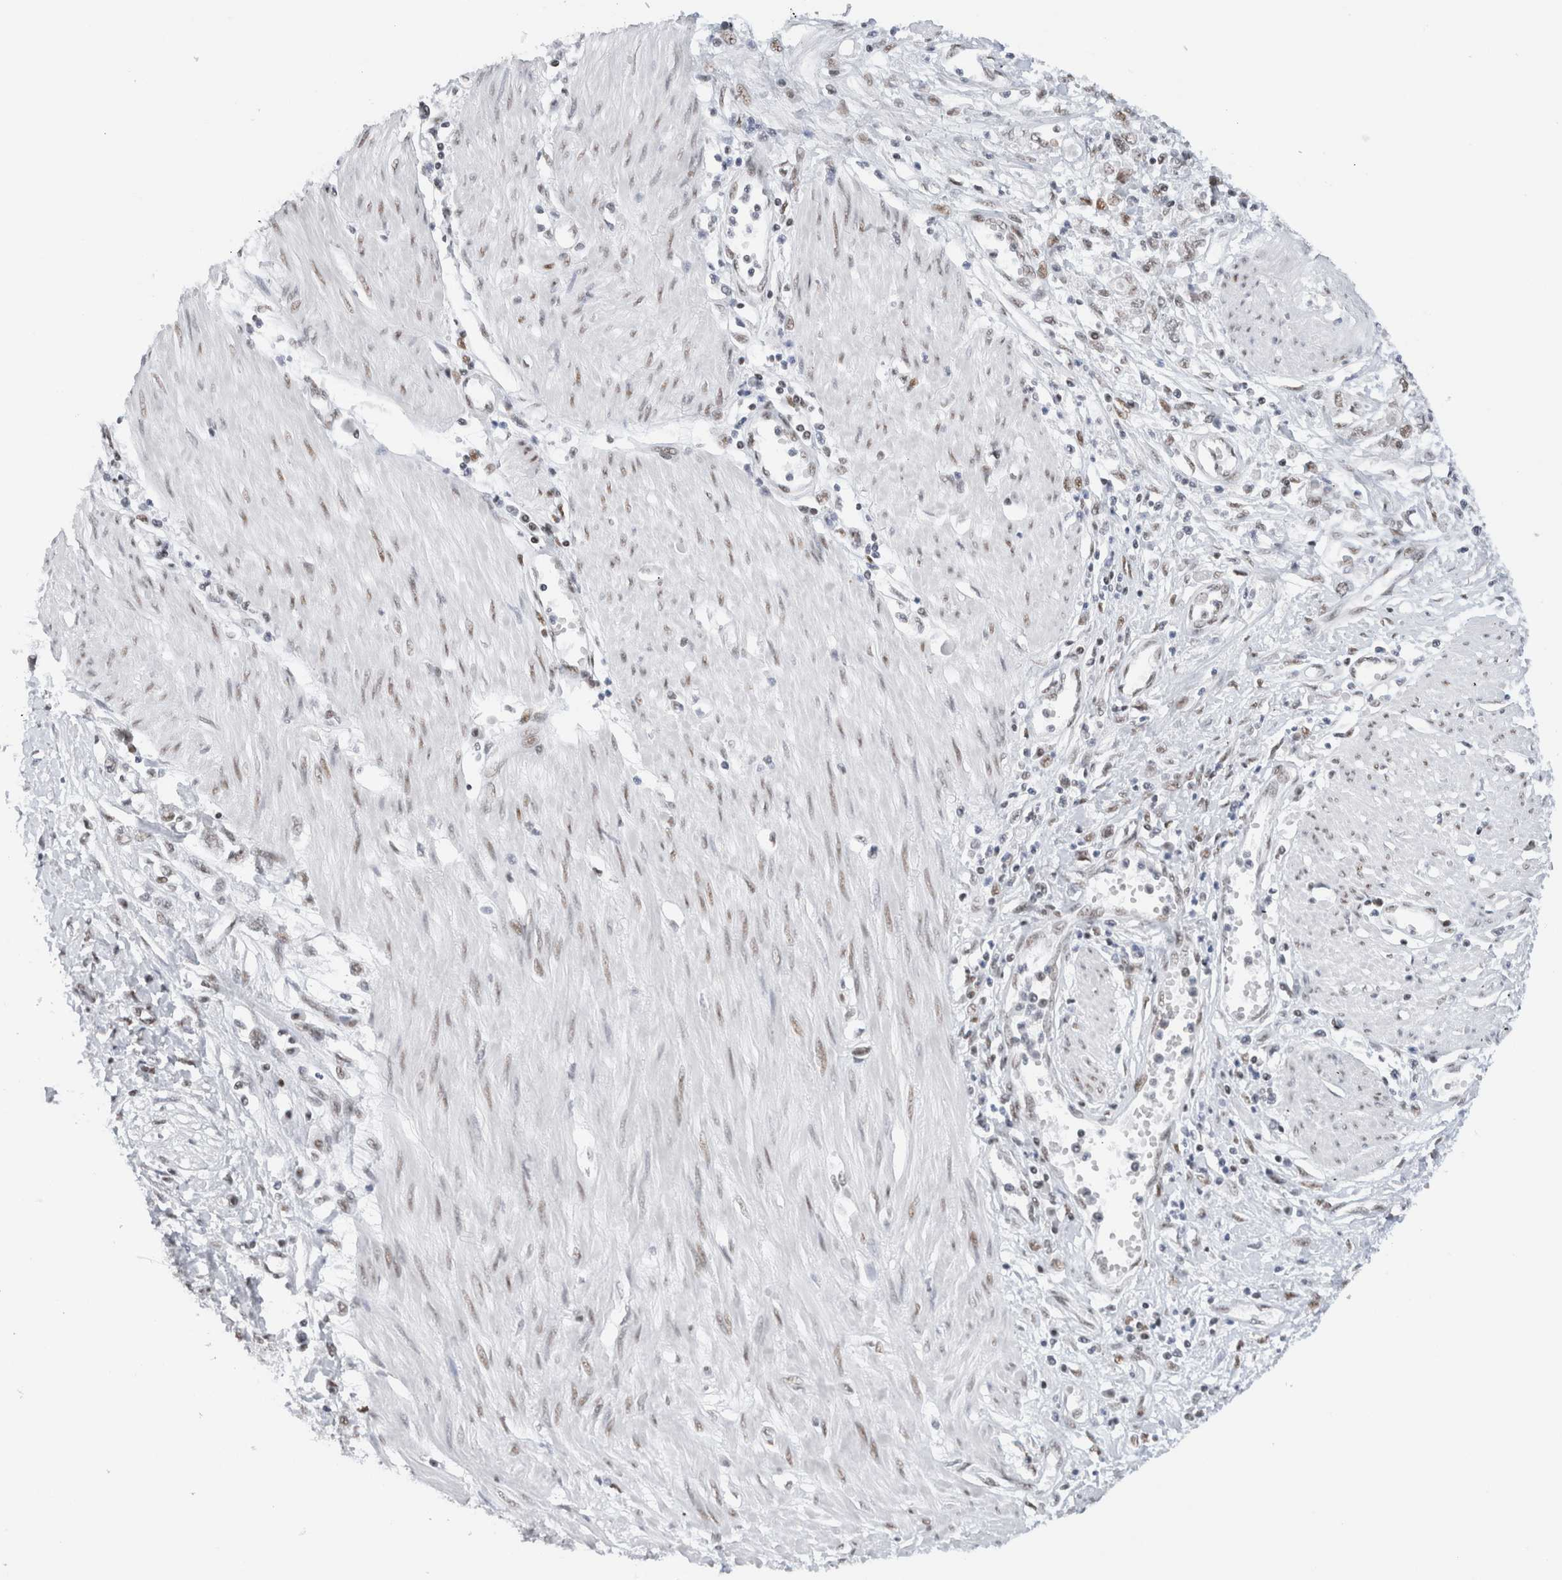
{"staining": {"intensity": "weak", "quantity": ">75%", "location": "nuclear"}, "tissue": "stomach cancer", "cell_type": "Tumor cells", "image_type": "cancer", "snomed": [{"axis": "morphology", "description": "Adenocarcinoma, NOS"}, {"axis": "topography", "description": "Stomach"}], "caption": "The photomicrograph shows a brown stain indicating the presence of a protein in the nuclear of tumor cells in stomach cancer (adenocarcinoma).", "gene": "COPS7A", "patient": {"sex": "female", "age": 76}}